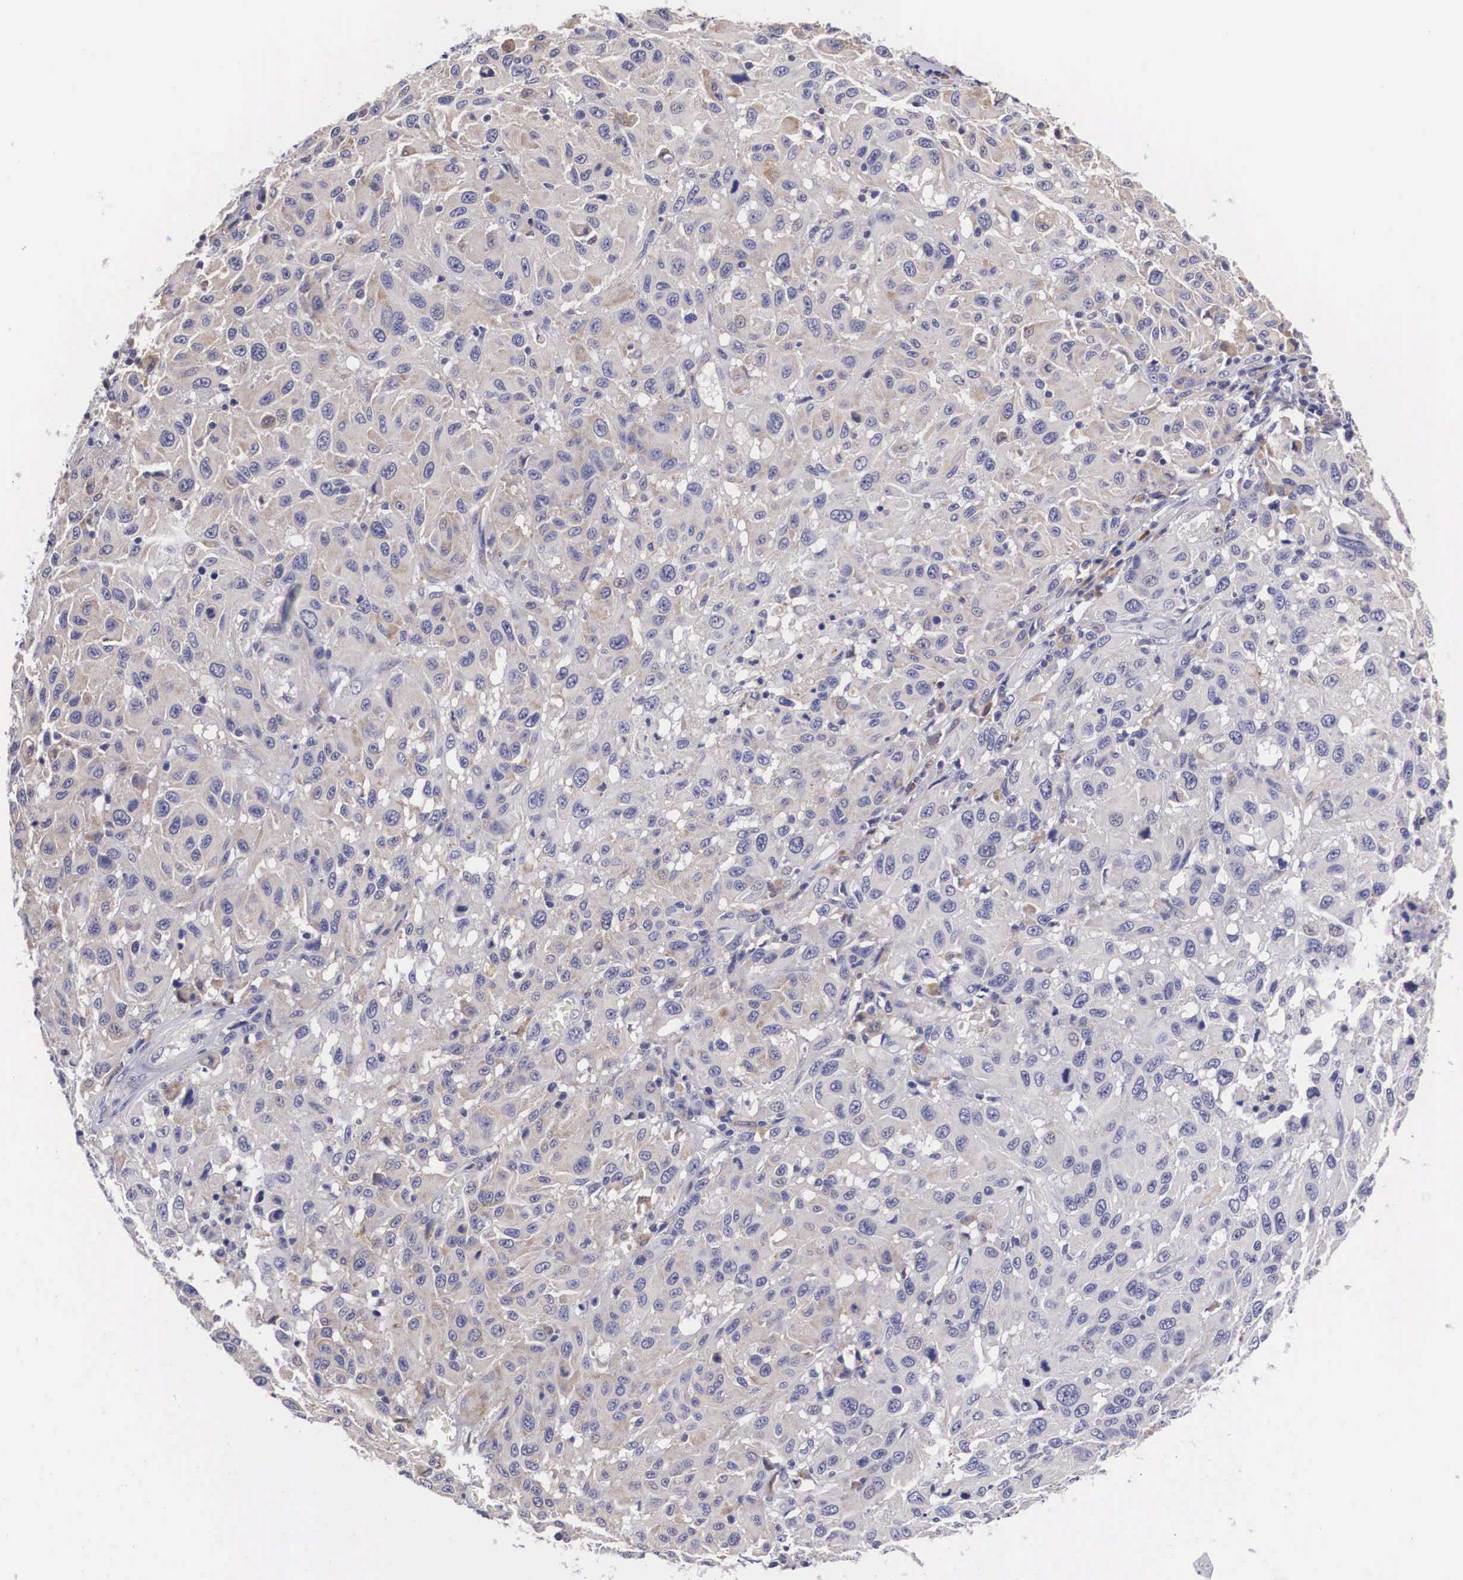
{"staining": {"intensity": "moderate", "quantity": "<25%", "location": "cytoplasmic/membranous"}, "tissue": "melanoma", "cell_type": "Tumor cells", "image_type": "cancer", "snomed": [{"axis": "morphology", "description": "Malignant melanoma, NOS"}, {"axis": "topography", "description": "Skin"}], "caption": "Immunohistochemical staining of human melanoma shows low levels of moderate cytoplasmic/membranous protein positivity in approximately <25% of tumor cells. Using DAB (brown) and hematoxylin (blue) stains, captured at high magnification using brightfield microscopy.", "gene": "CRELD2", "patient": {"sex": "female", "age": 77}}